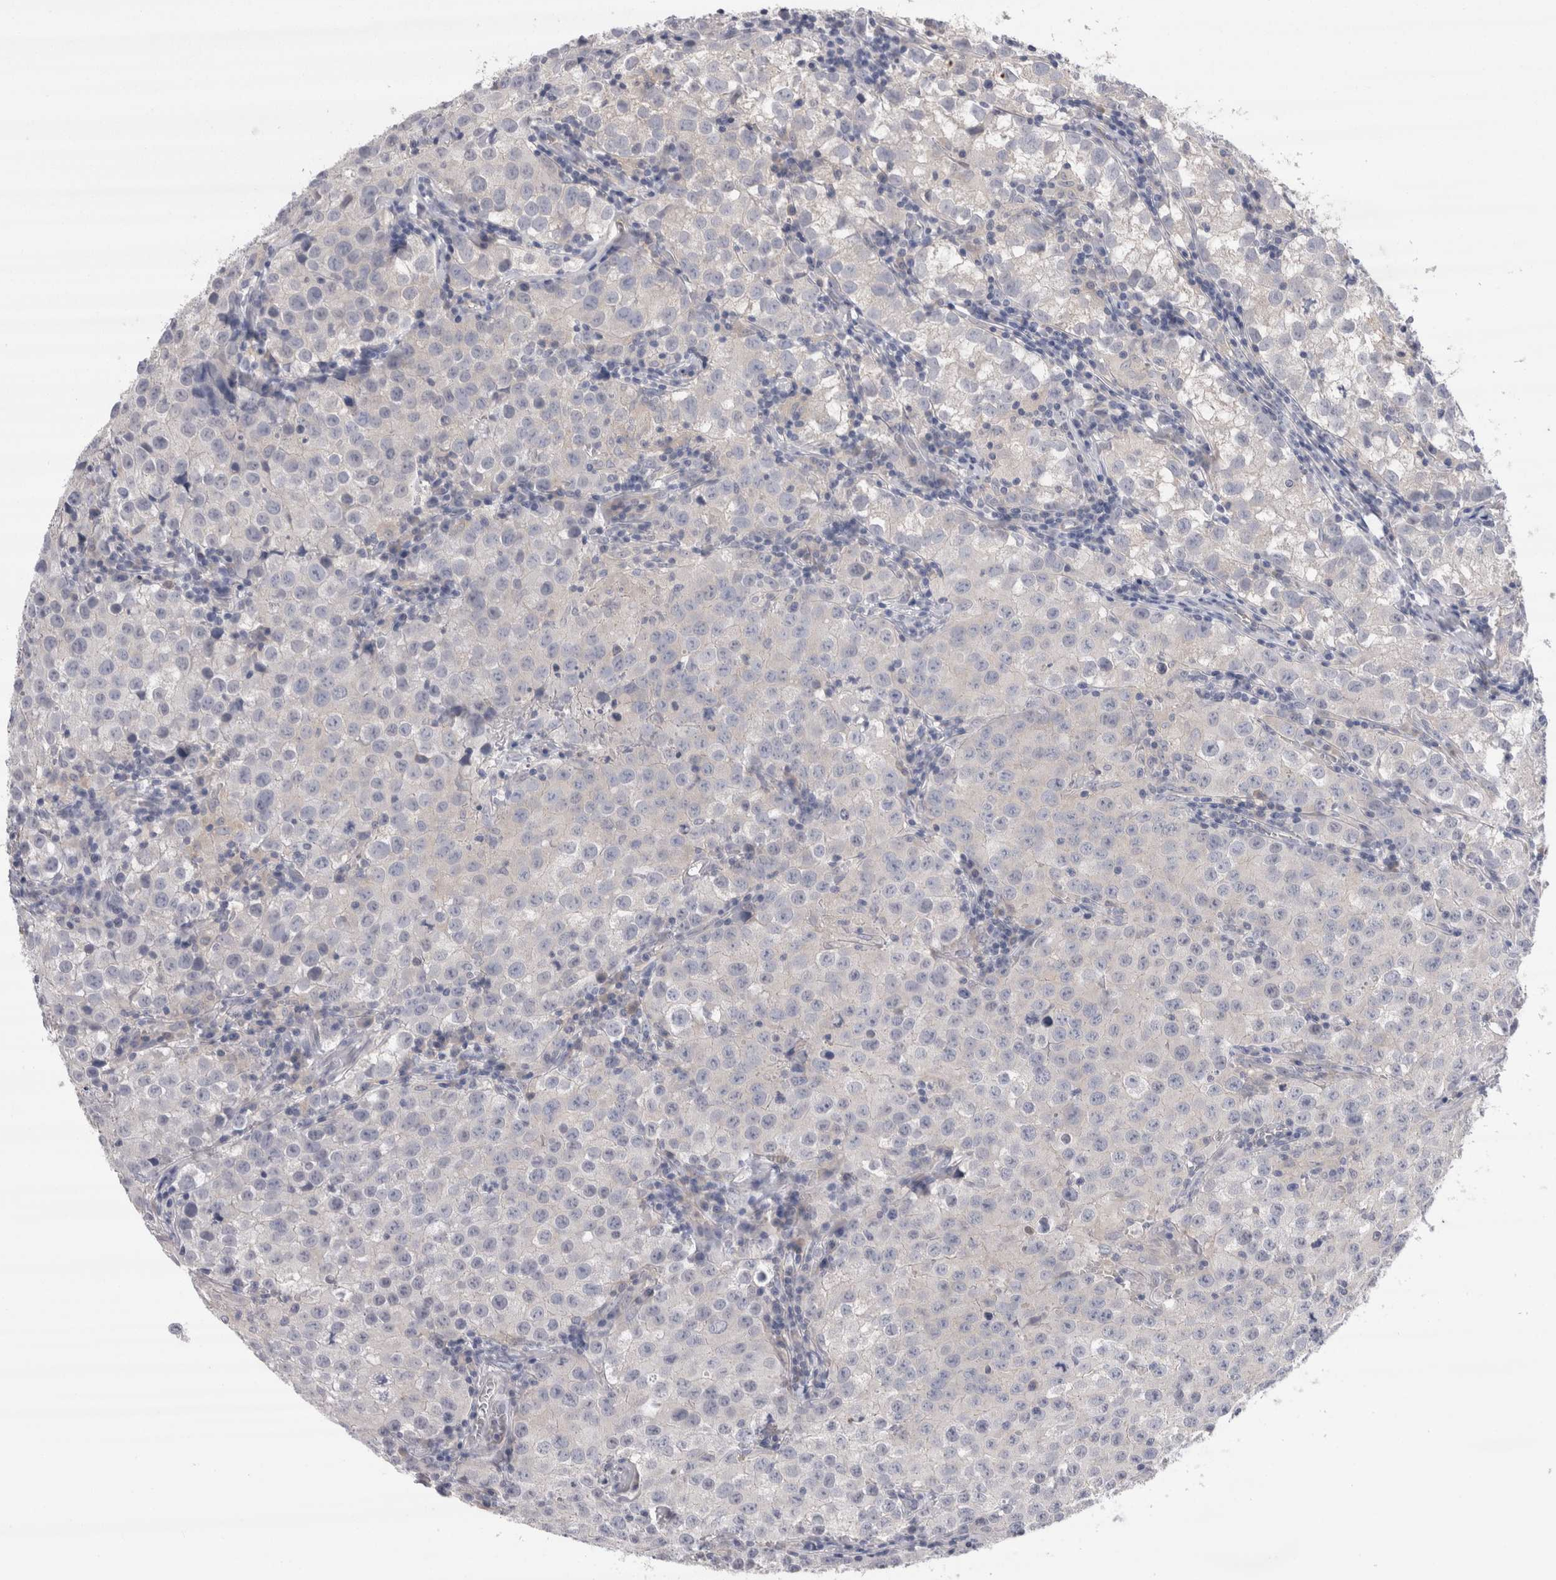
{"staining": {"intensity": "negative", "quantity": "none", "location": "none"}, "tissue": "testis cancer", "cell_type": "Tumor cells", "image_type": "cancer", "snomed": [{"axis": "morphology", "description": "Seminoma, NOS"}, {"axis": "morphology", "description": "Carcinoma, Embryonal, NOS"}, {"axis": "topography", "description": "Testis"}], "caption": "Testis embryonal carcinoma stained for a protein using IHC exhibits no positivity tumor cells.", "gene": "REG1A", "patient": {"sex": "male", "age": 43}}